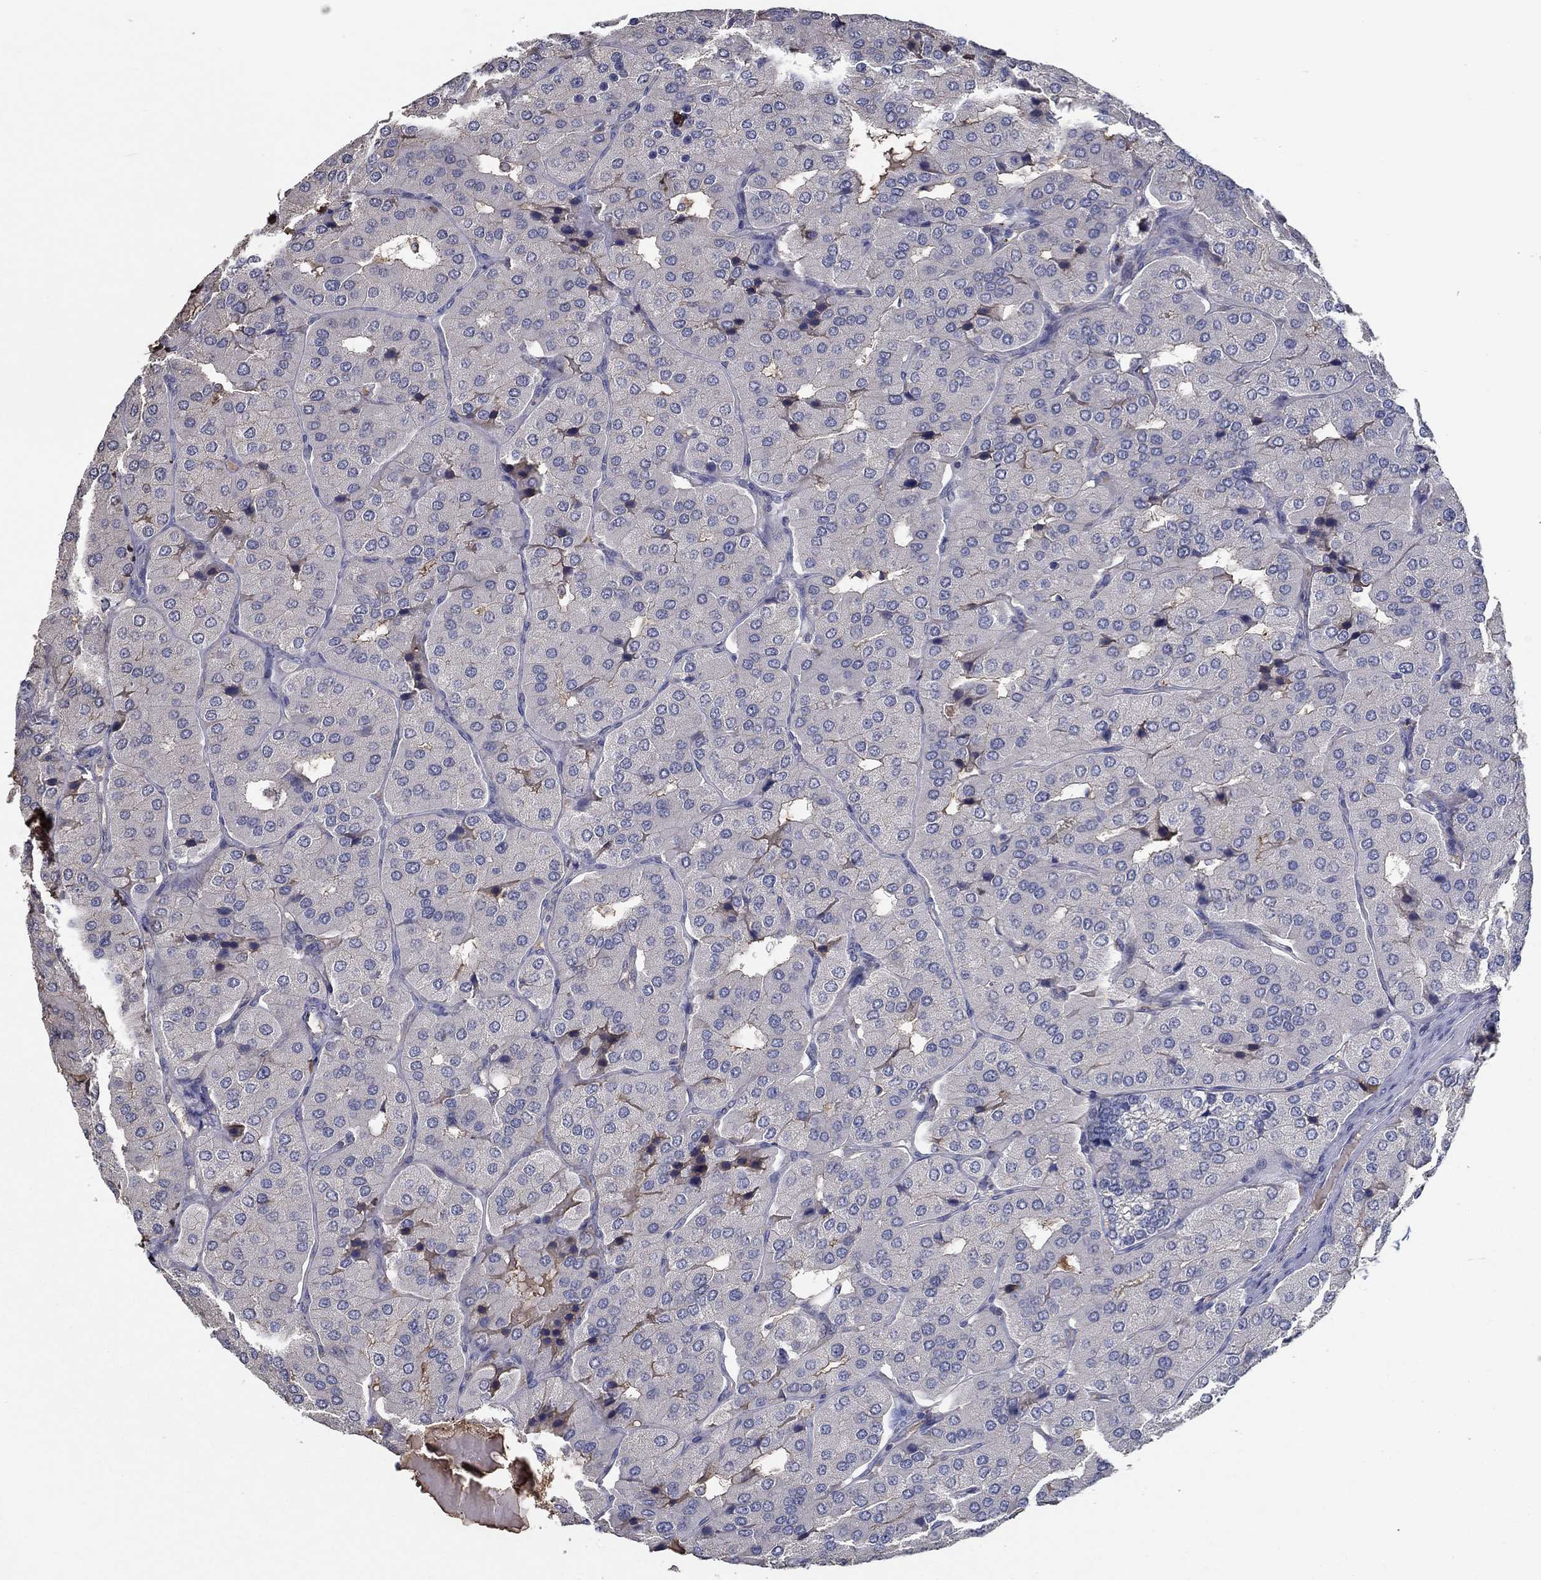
{"staining": {"intensity": "negative", "quantity": "none", "location": "none"}, "tissue": "parathyroid gland", "cell_type": "Glandular cells", "image_type": "normal", "snomed": [{"axis": "morphology", "description": "Normal tissue, NOS"}, {"axis": "morphology", "description": "Adenoma, NOS"}, {"axis": "topography", "description": "Parathyroid gland"}], "caption": "Immunohistochemistry (IHC) image of unremarkable human parathyroid gland stained for a protein (brown), which shows no expression in glandular cells.", "gene": "IL10", "patient": {"sex": "female", "age": 86}}